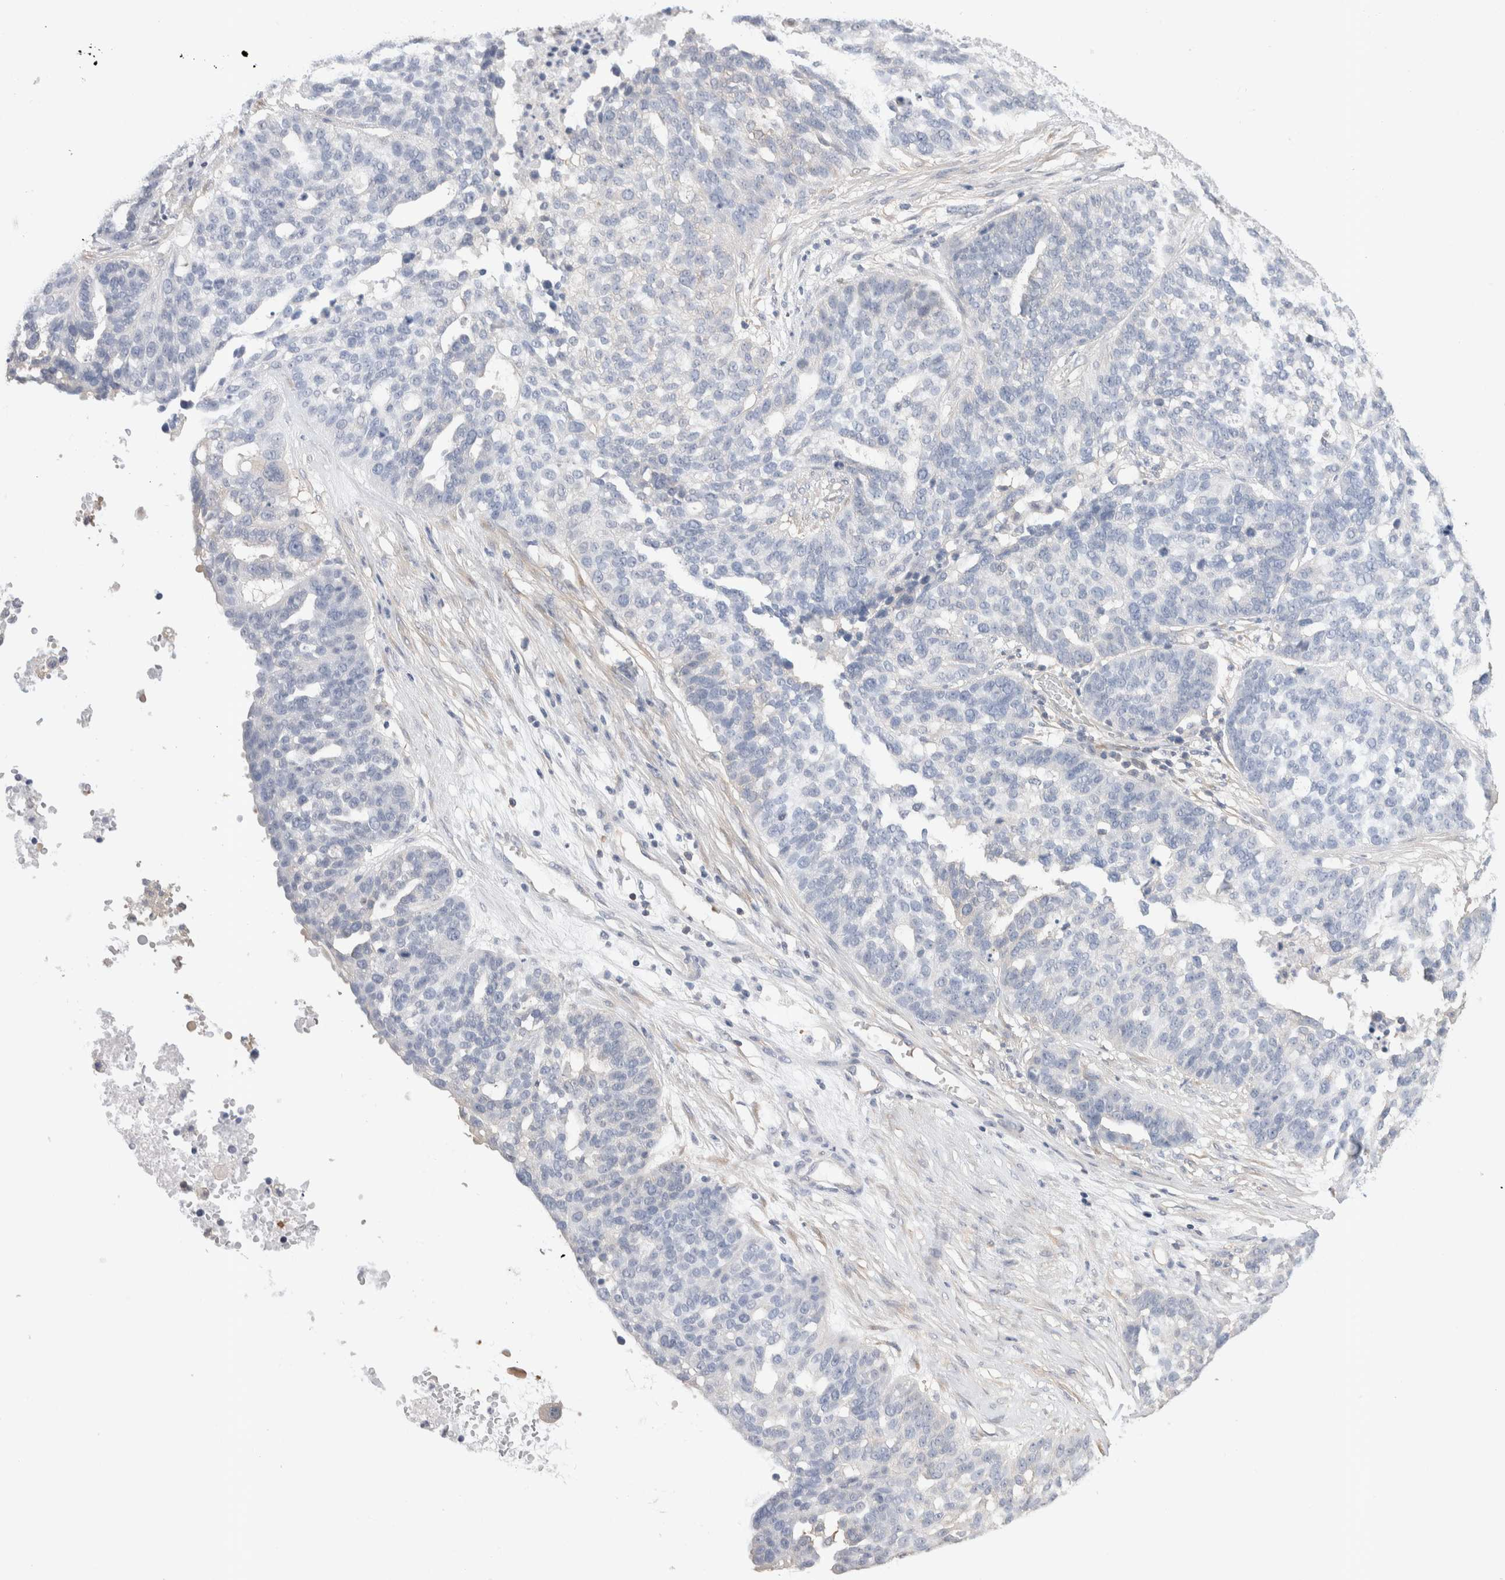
{"staining": {"intensity": "negative", "quantity": "none", "location": "none"}, "tissue": "ovarian cancer", "cell_type": "Tumor cells", "image_type": "cancer", "snomed": [{"axis": "morphology", "description": "Cystadenocarcinoma, serous, NOS"}, {"axis": "topography", "description": "Ovary"}], "caption": "This is an IHC photomicrograph of serous cystadenocarcinoma (ovarian). There is no positivity in tumor cells.", "gene": "CAPN2", "patient": {"sex": "female", "age": 59}}